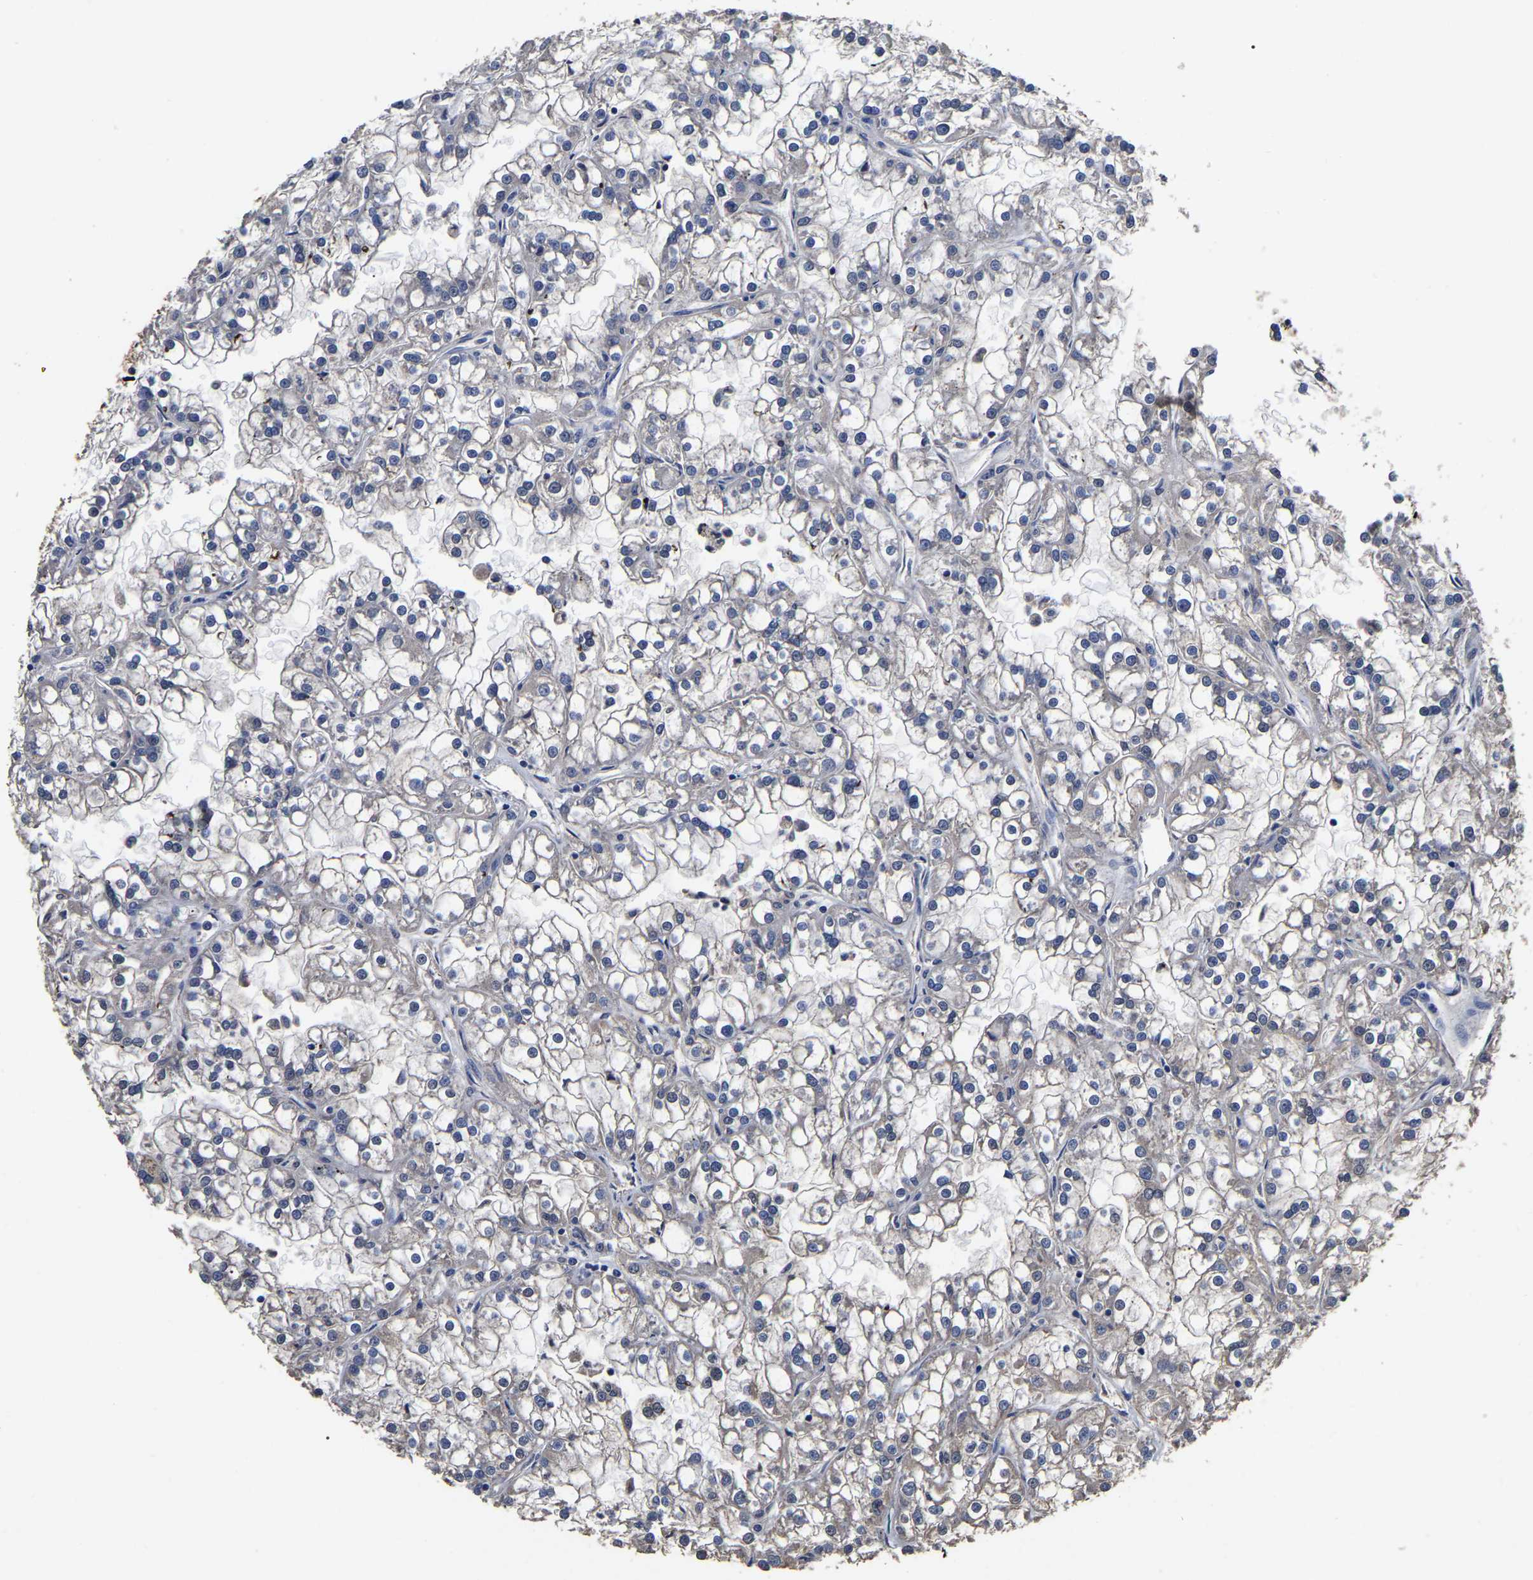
{"staining": {"intensity": "negative", "quantity": "none", "location": "none"}, "tissue": "renal cancer", "cell_type": "Tumor cells", "image_type": "cancer", "snomed": [{"axis": "morphology", "description": "Adenocarcinoma, NOS"}, {"axis": "topography", "description": "Kidney"}], "caption": "Immunohistochemical staining of renal cancer (adenocarcinoma) reveals no significant expression in tumor cells.", "gene": "STK32C", "patient": {"sex": "female", "age": 52}}